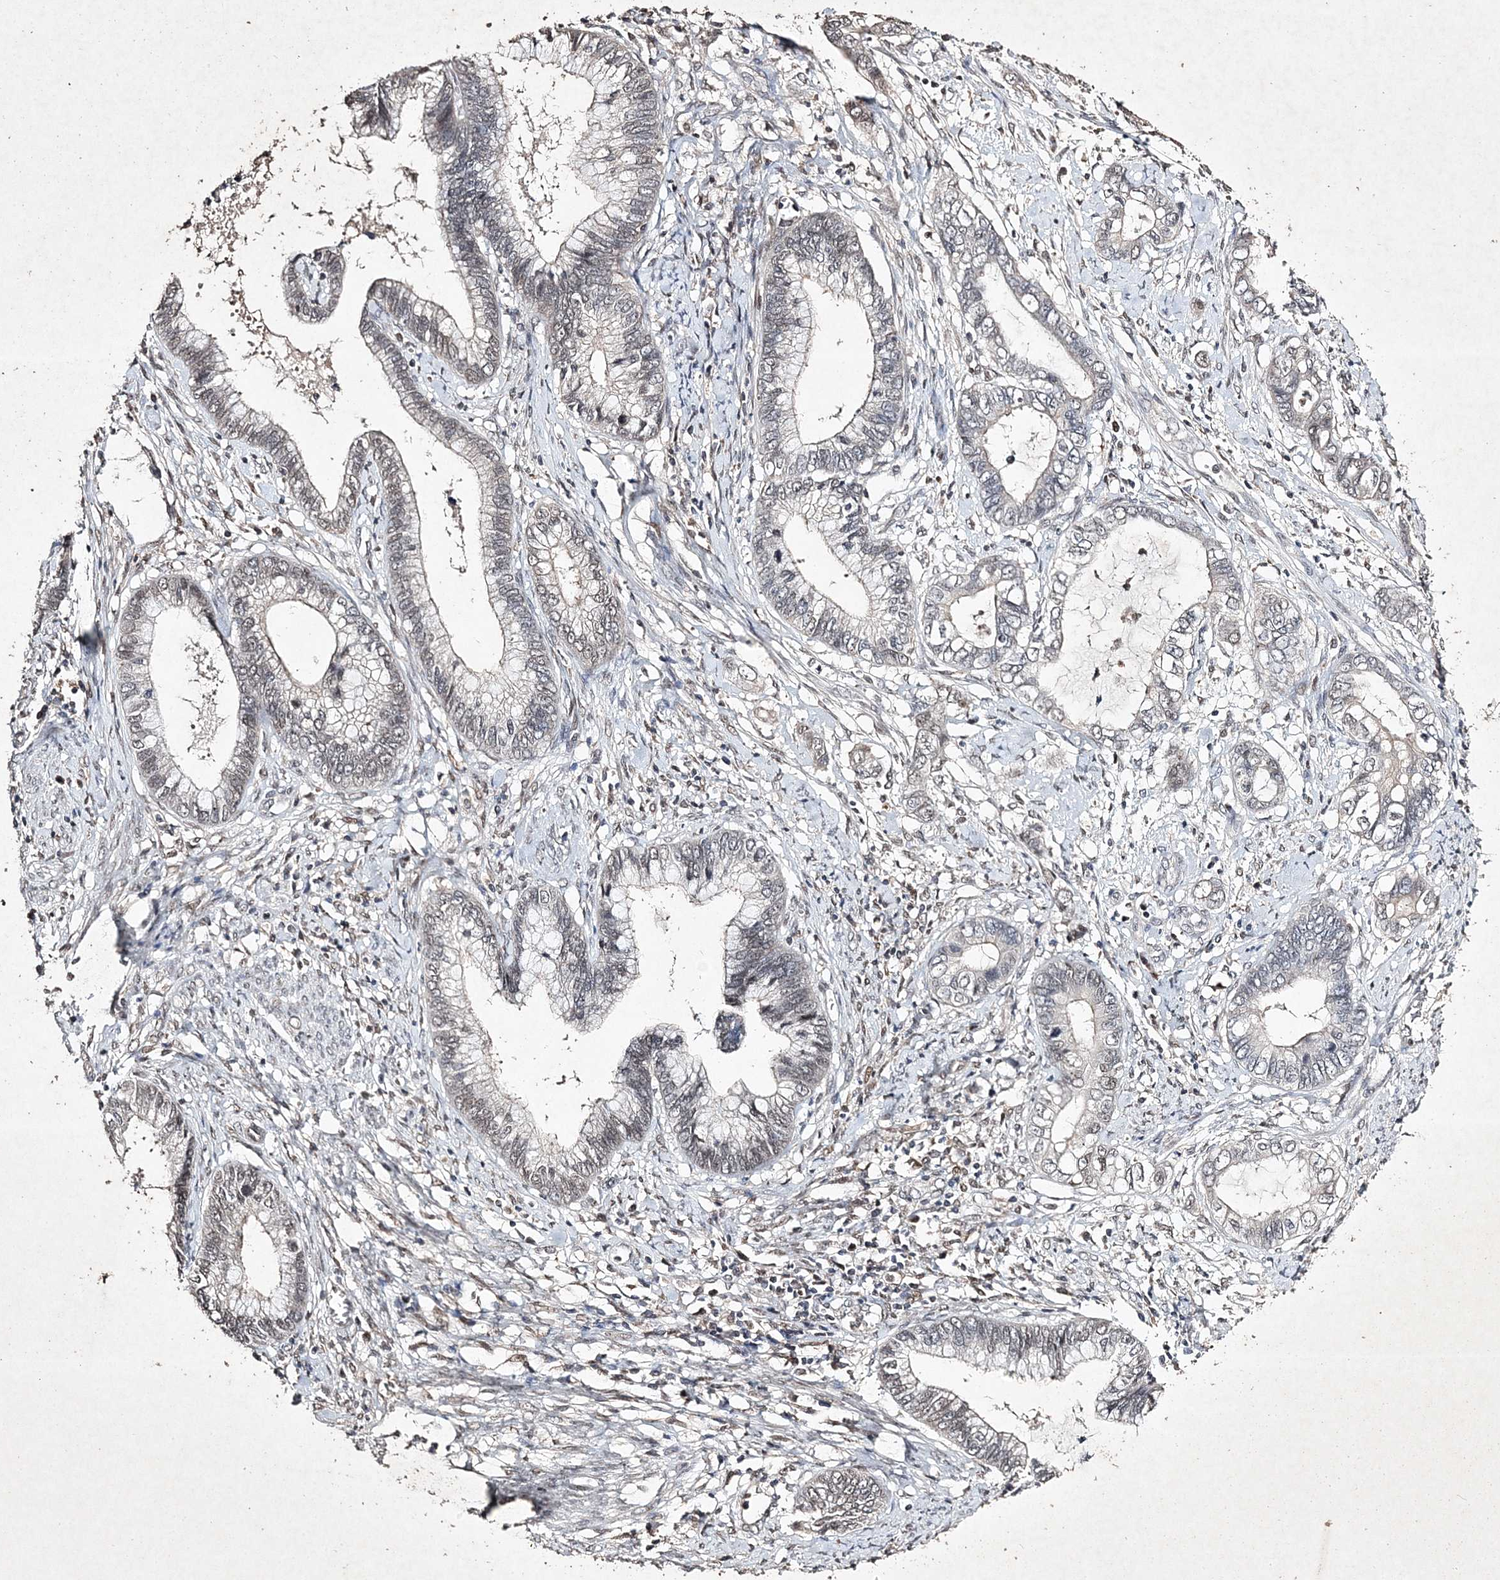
{"staining": {"intensity": "weak", "quantity": "<25%", "location": "nuclear"}, "tissue": "cervical cancer", "cell_type": "Tumor cells", "image_type": "cancer", "snomed": [{"axis": "morphology", "description": "Adenocarcinoma, NOS"}, {"axis": "topography", "description": "Cervix"}], "caption": "Protein analysis of cervical adenocarcinoma demonstrates no significant expression in tumor cells.", "gene": "C3orf38", "patient": {"sex": "female", "age": 44}}